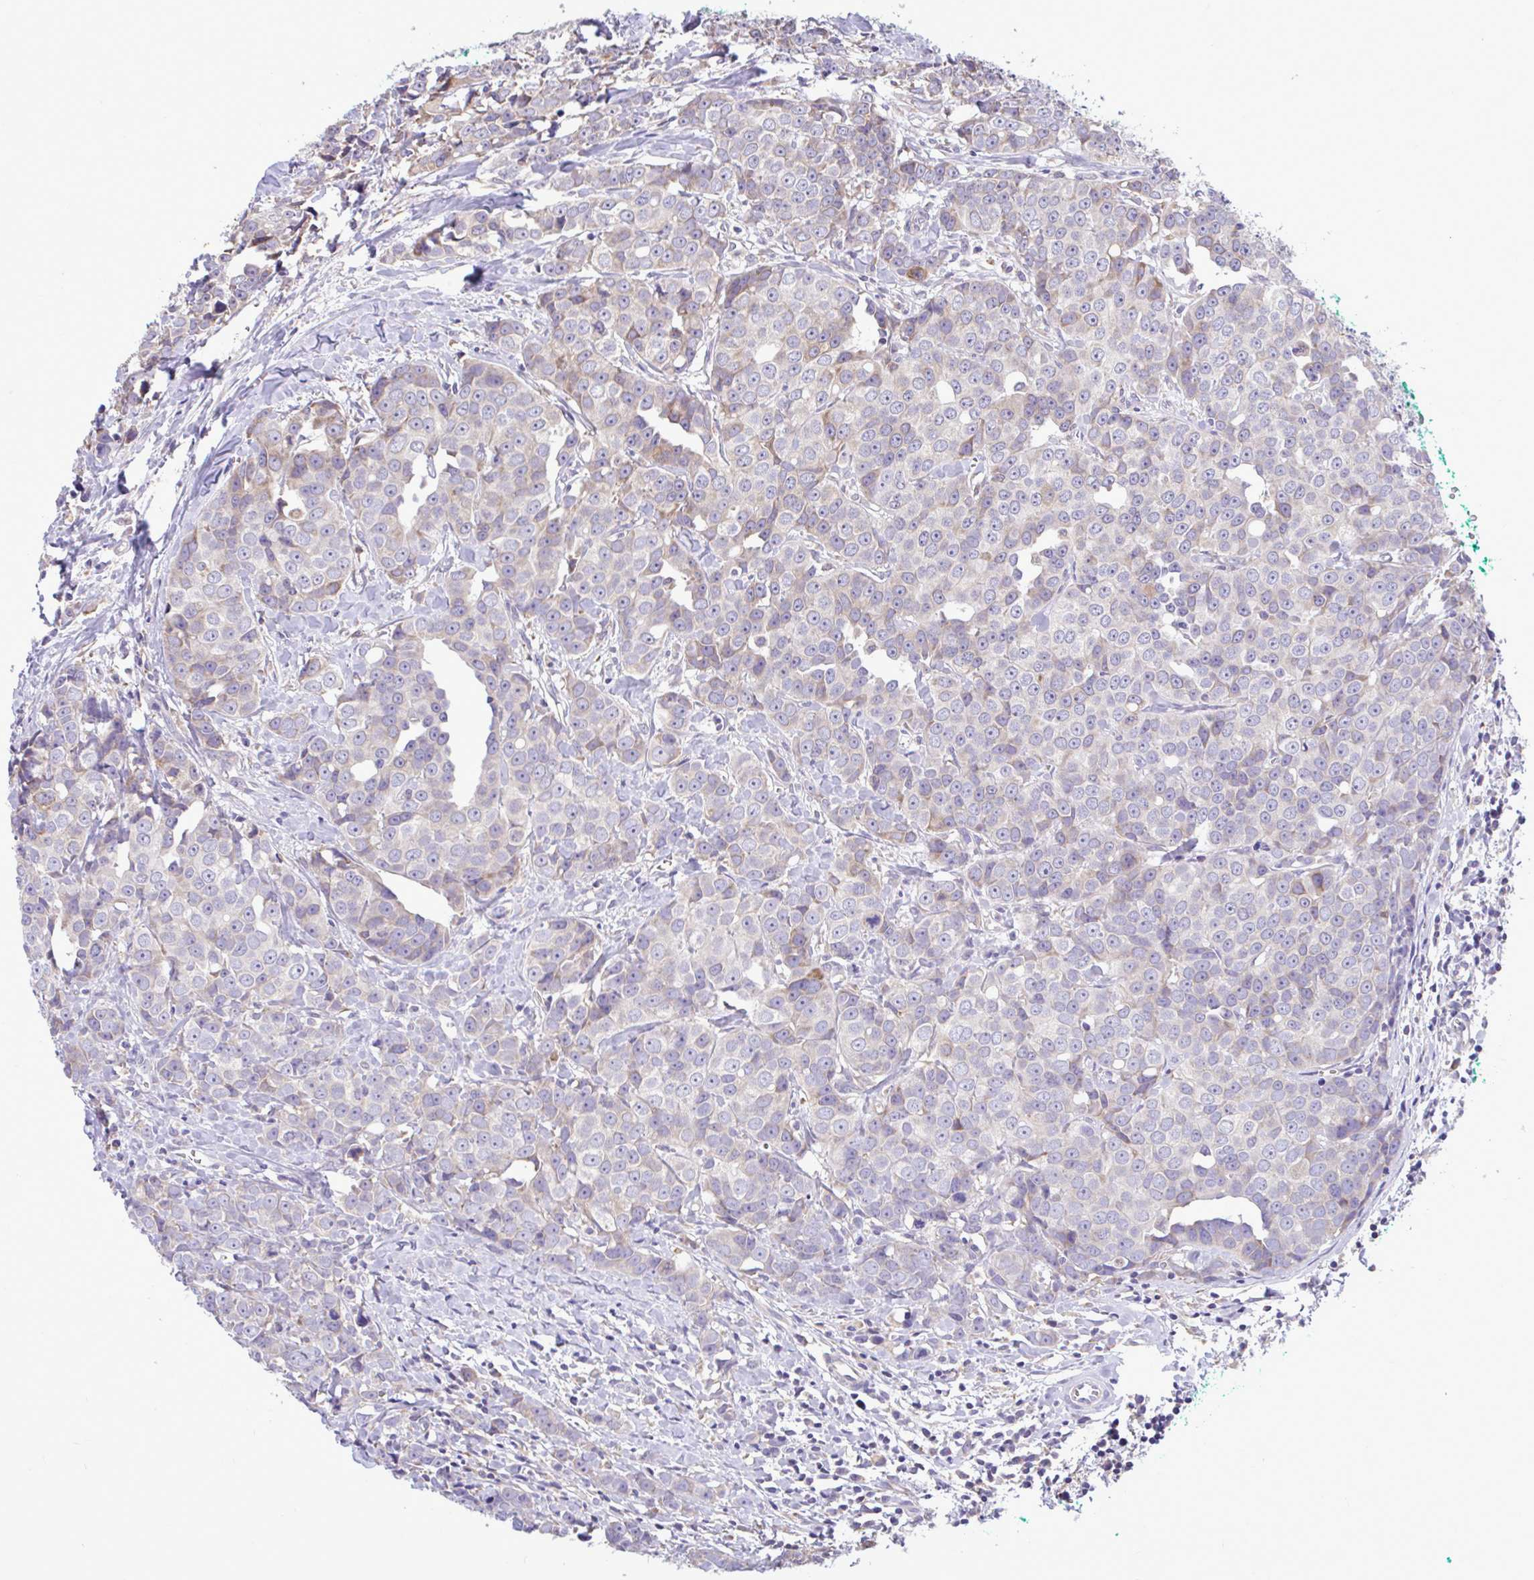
{"staining": {"intensity": "weak", "quantity": "<25%", "location": "cytoplasmic/membranous"}, "tissue": "breast cancer", "cell_type": "Tumor cells", "image_type": "cancer", "snomed": [{"axis": "morphology", "description": "Duct carcinoma"}, {"axis": "topography", "description": "Breast"}], "caption": "The micrograph exhibits no staining of tumor cells in breast infiltrating ductal carcinoma.", "gene": "PIGK", "patient": {"sex": "female", "age": 80}}